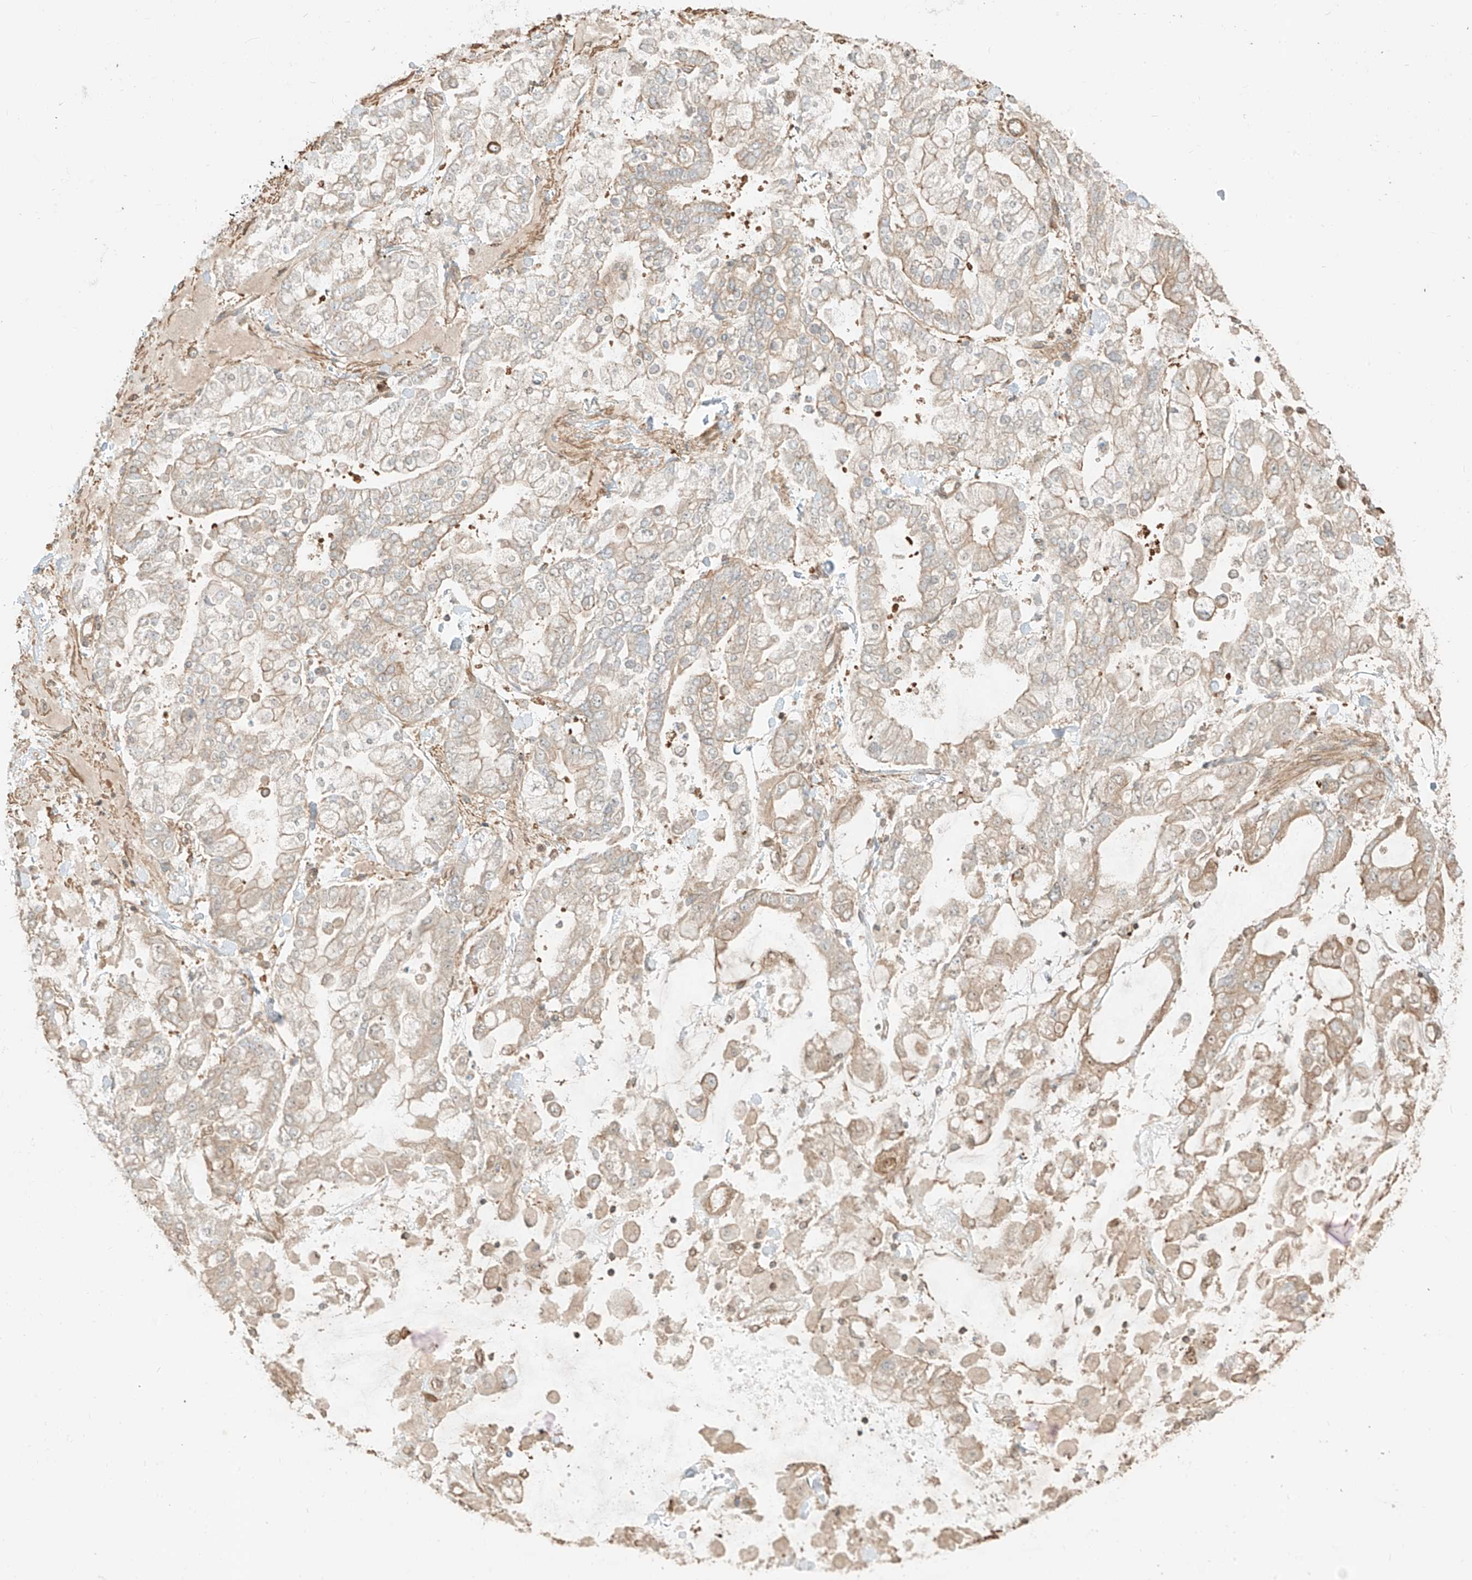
{"staining": {"intensity": "weak", "quantity": "<25%", "location": "cytoplasmic/membranous"}, "tissue": "stomach cancer", "cell_type": "Tumor cells", "image_type": "cancer", "snomed": [{"axis": "morphology", "description": "Normal tissue, NOS"}, {"axis": "morphology", "description": "Adenocarcinoma, NOS"}, {"axis": "topography", "description": "Stomach, upper"}, {"axis": "topography", "description": "Stomach"}], "caption": "An IHC photomicrograph of stomach cancer (adenocarcinoma) is shown. There is no staining in tumor cells of stomach cancer (adenocarcinoma). (Stains: DAB (3,3'-diaminobenzidine) immunohistochemistry with hematoxylin counter stain, Microscopy: brightfield microscopy at high magnification).", "gene": "CCDC115", "patient": {"sex": "male", "age": 76}}